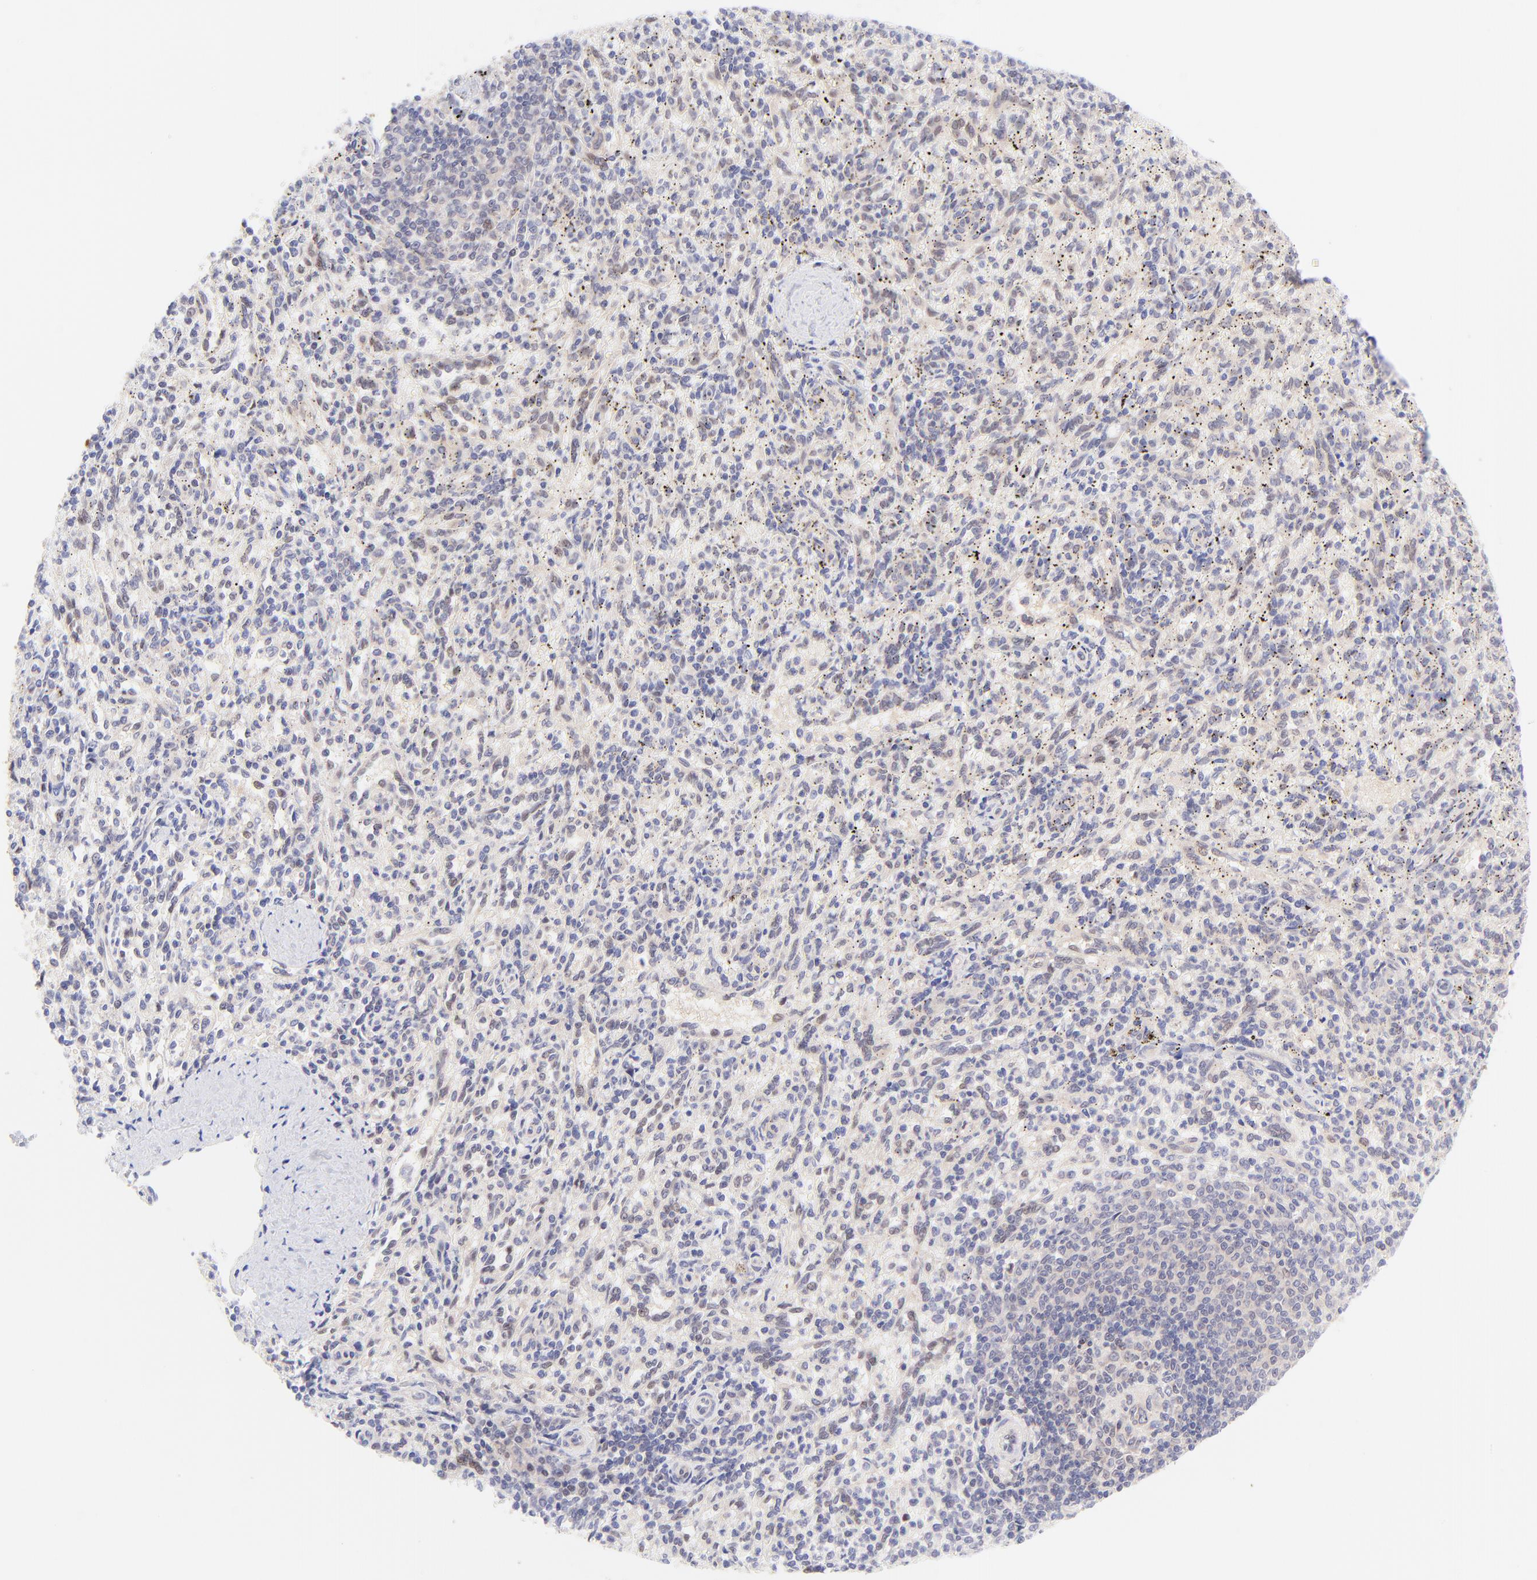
{"staining": {"intensity": "negative", "quantity": "none", "location": "none"}, "tissue": "spleen", "cell_type": "Cells in red pulp", "image_type": "normal", "snomed": [{"axis": "morphology", "description": "Normal tissue, NOS"}, {"axis": "topography", "description": "Spleen"}], "caption": "This is a image of IHC staining of unremarkable spleen, which shows no expression in cells in red pulp. (Stains: DAB (3,3'-diaminobenzidine) immunohistochemistry with hematoxylin counter stain, Microscopy: brightfield microscopy at high magnification).", "gene": "PBDC1", "patient": {"sex": "female", "age": 10}}